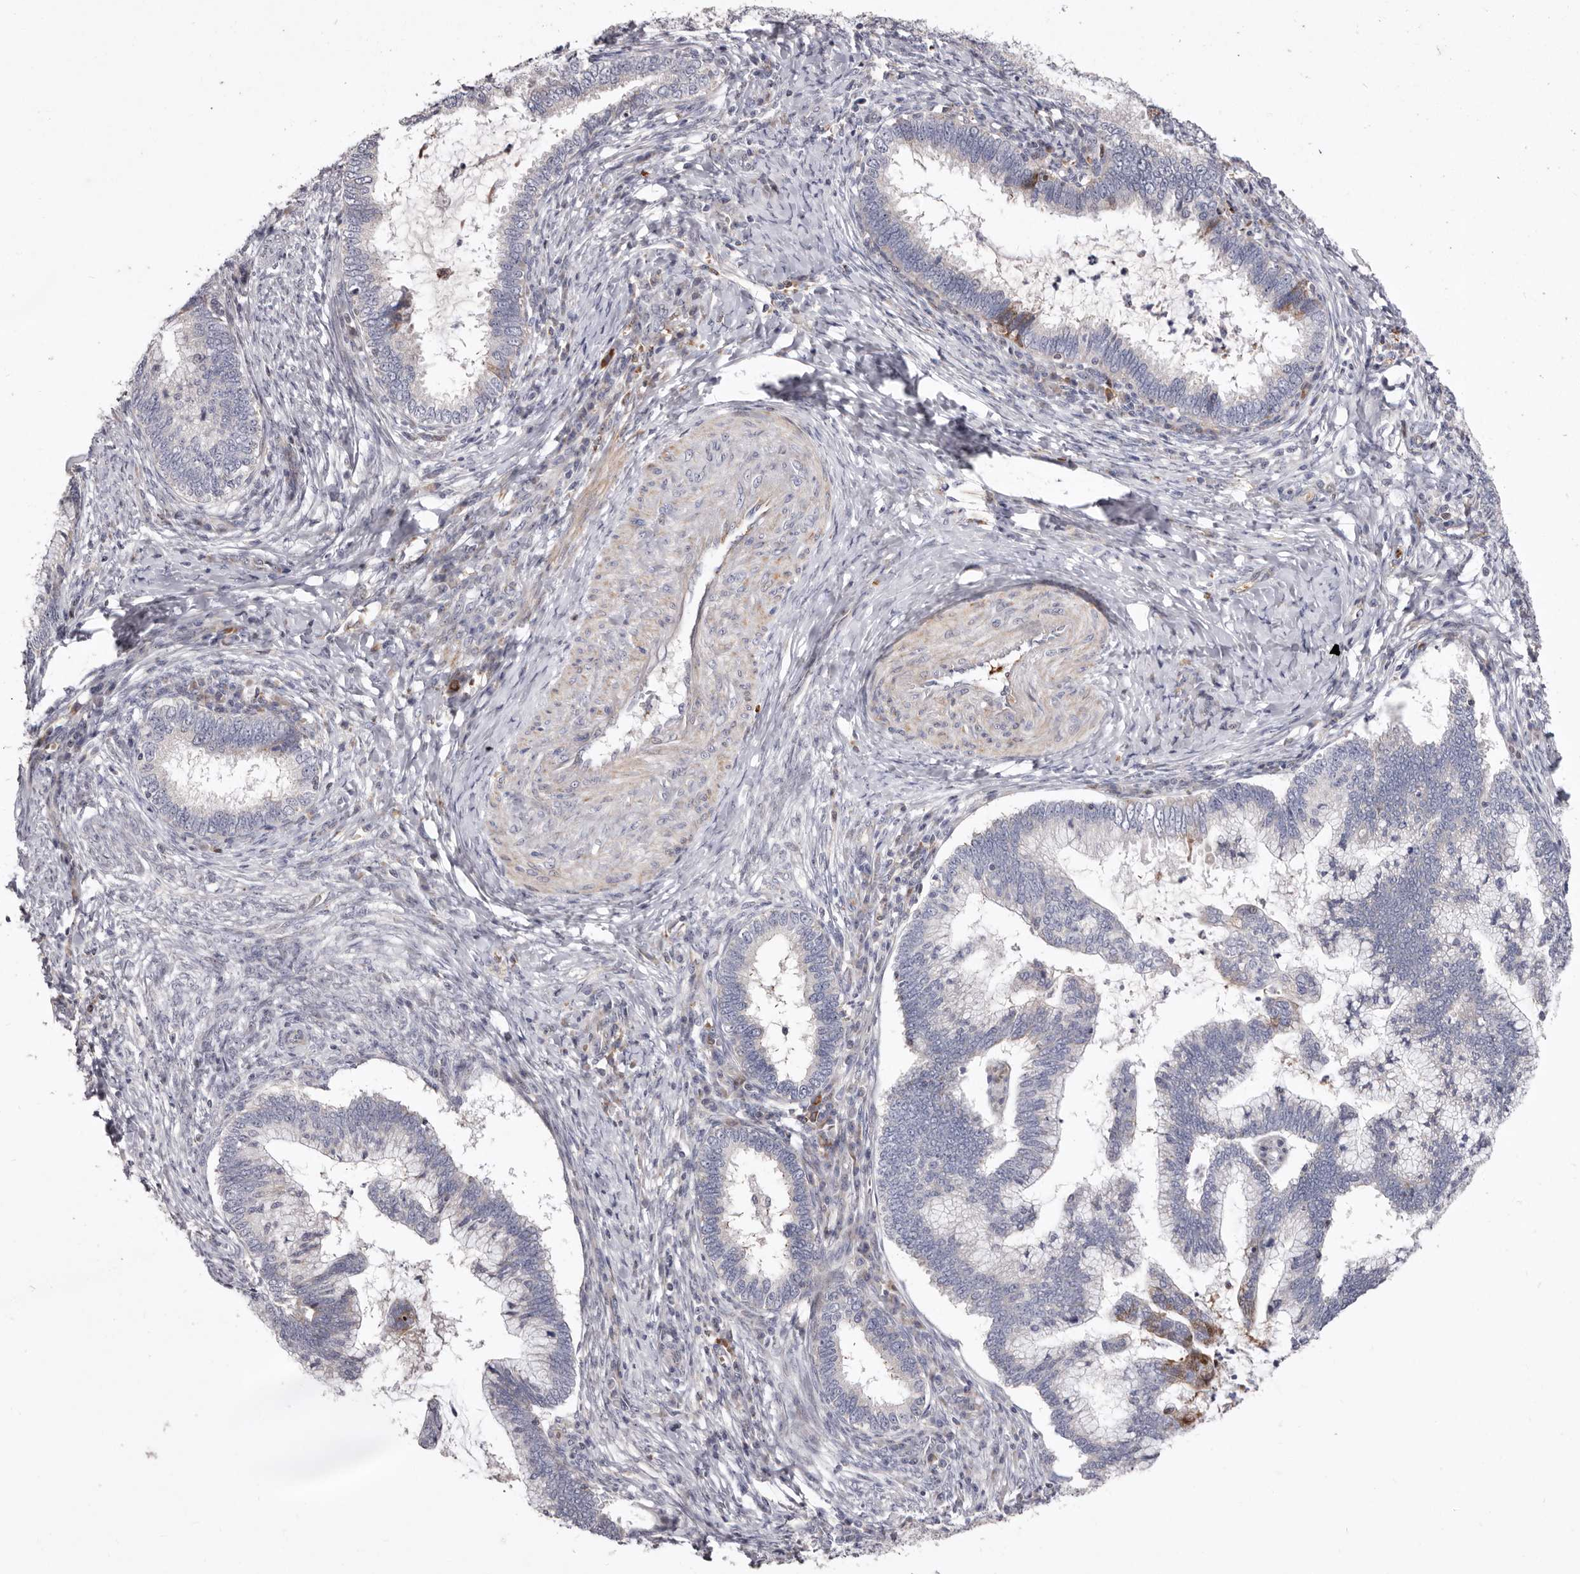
{"staining": {"intensity": "weak", "quantity": "<25%", "location": "cytoplasmic/membranous"}, "tissue": "cervical cancer", "cell_type": "Tumor cells", "image_type": "cancer", "snomed": [{"axis": "morphology", "description": "Adenocarcinoma, NOS"}, {"axis": "topography", "description": "Cervix"}], "caption": "A photomicrograph of human cervical cancer is negative for staining in tumor cells.", "gene": "NUBPL", "patient": {"sex": "female", "age": 36}}